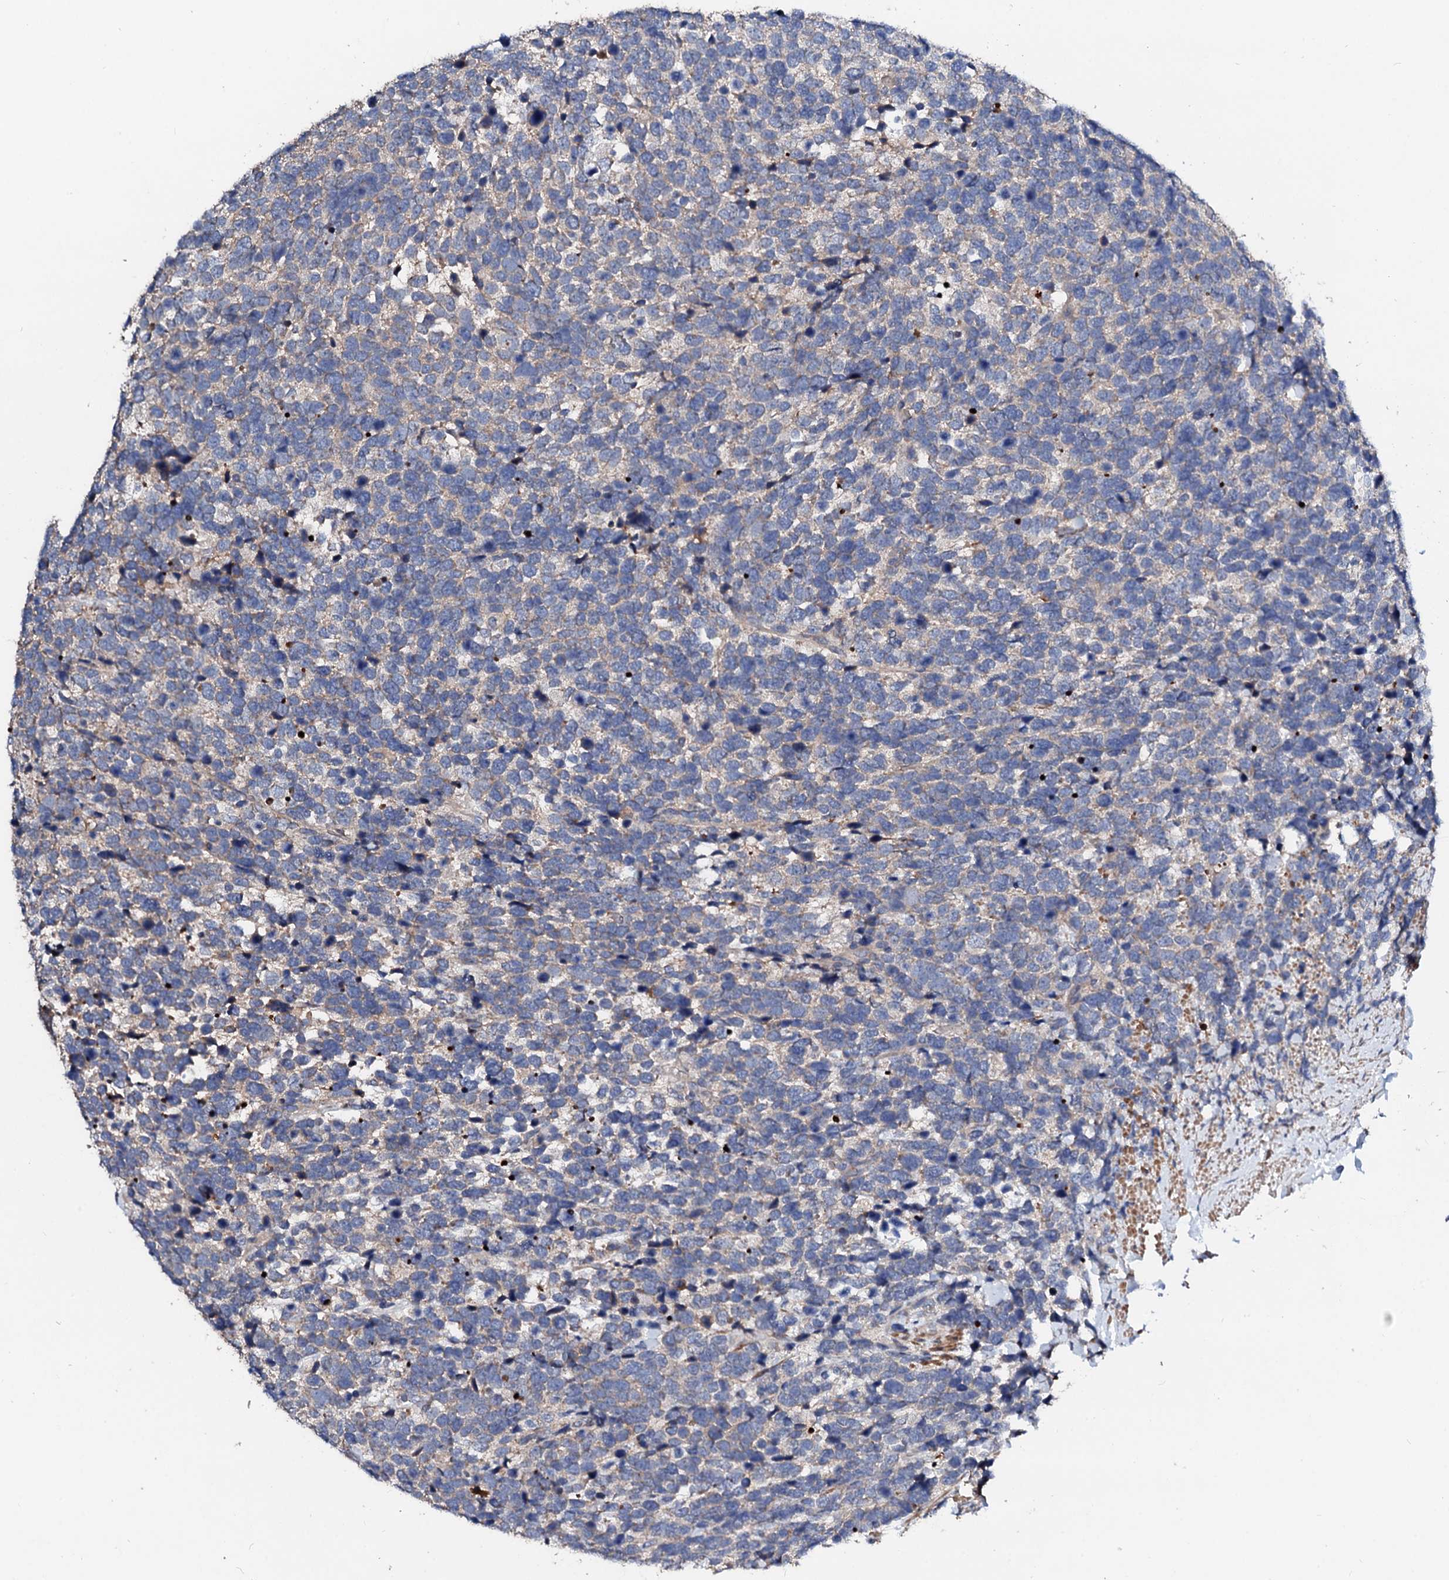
{"staining": {"intensity": "weak", "quantity": "25%-75%", "location": "cytoplasmic/membranous"}, "tissue": "urothelial cancer", "cell_type": "Tumor cells", "image_type": "cancer", "snomed": [{"axis": "morphology", "description": "Urothelial carcinoma, High grade"}, {"axis": "topography", "description": "Urinary bladder"}], "caption": "Immunohistochemistry (IHC) (DAB) staining of human high-grade urothelial carcinoma demonstrates weak cytoplasmic/membranous protein staining in about 25%-75% of tumor cells.", "gene": "FIBIN", "patient": {"sex": "female", "age": 82}}